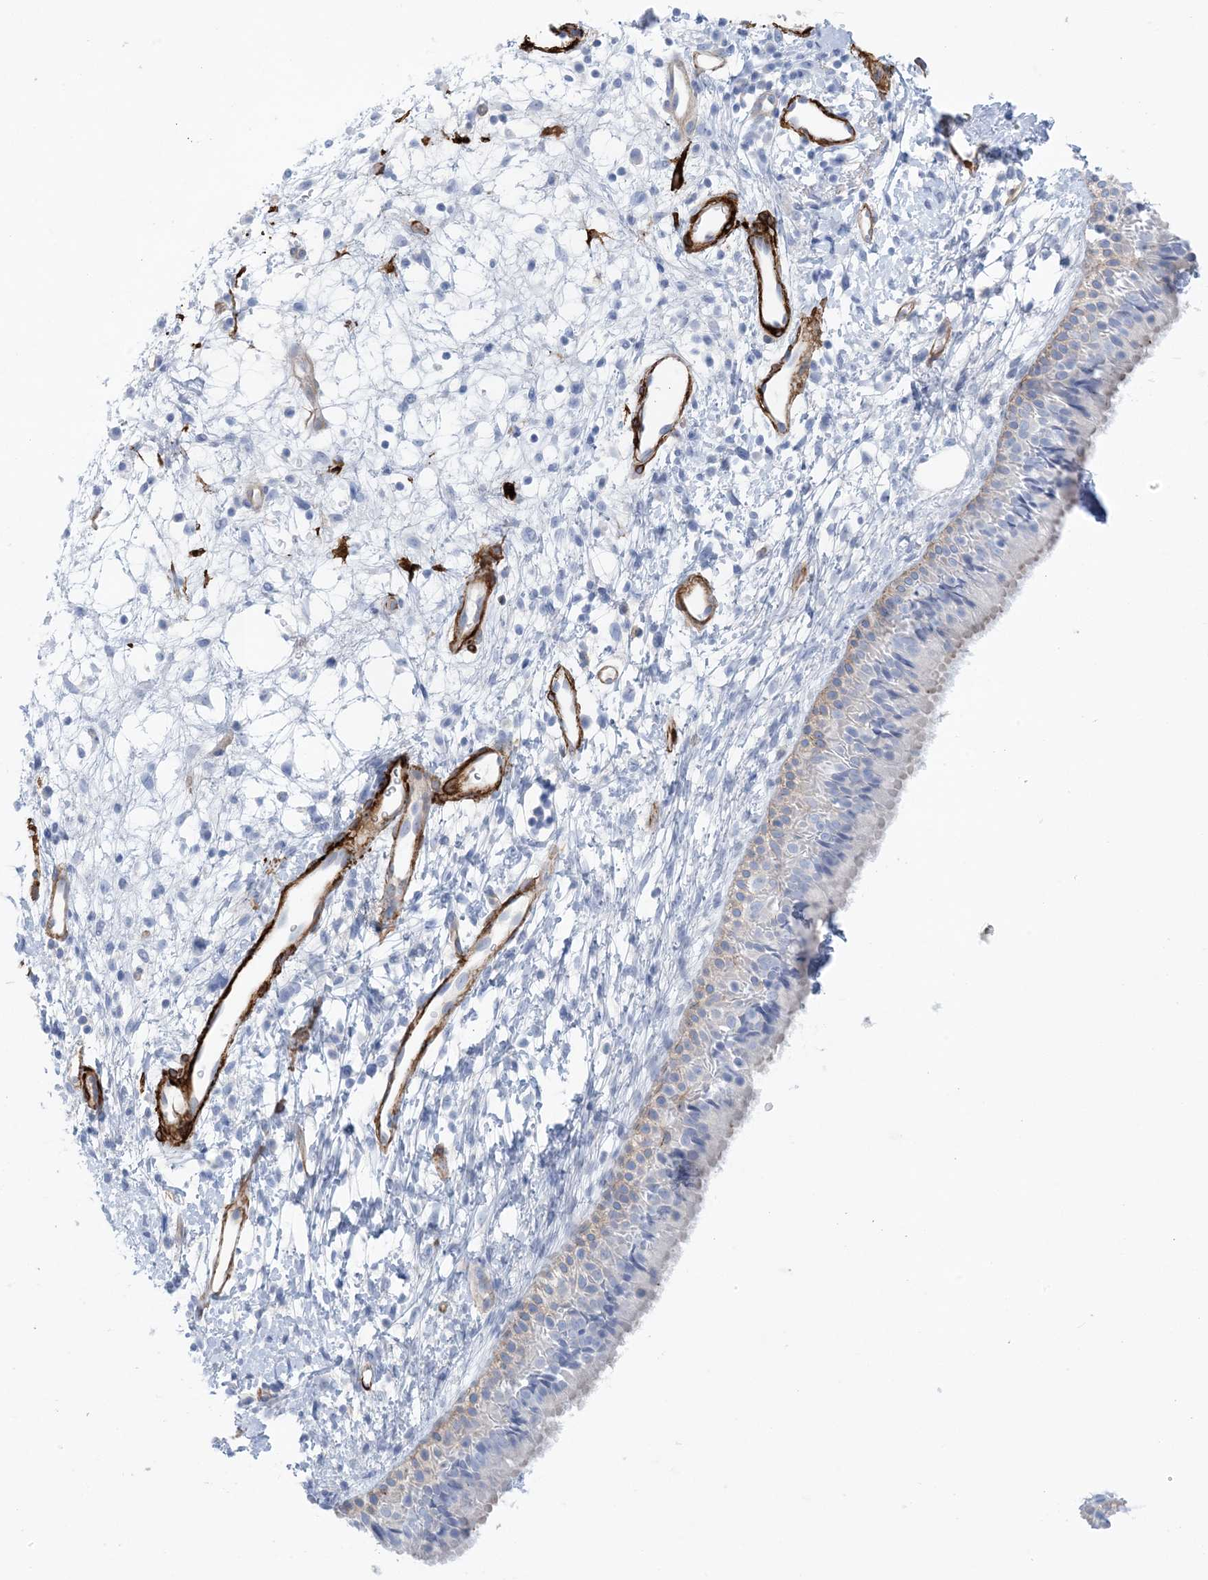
{"staining": {"intensity": "weak", "quantity": "<25%", "location": "cytoplasmic/membranous"}, "tissue": "nasopharynx", "cell_type": "Respiratory epithelial cells", "image_type": "normal", "snomed": [{"axis": "morphology", "description": "Normal tissue, NOS"}, {"axis": "topography", "description": "Nasopharynx"}], "caption": "The immunohistochemistry micrograph has no significant positivity in respiratory epithelial cells of nasopharynx.", "gene": "SHANK1", "patient": {"sex": "male", "age": 22}}